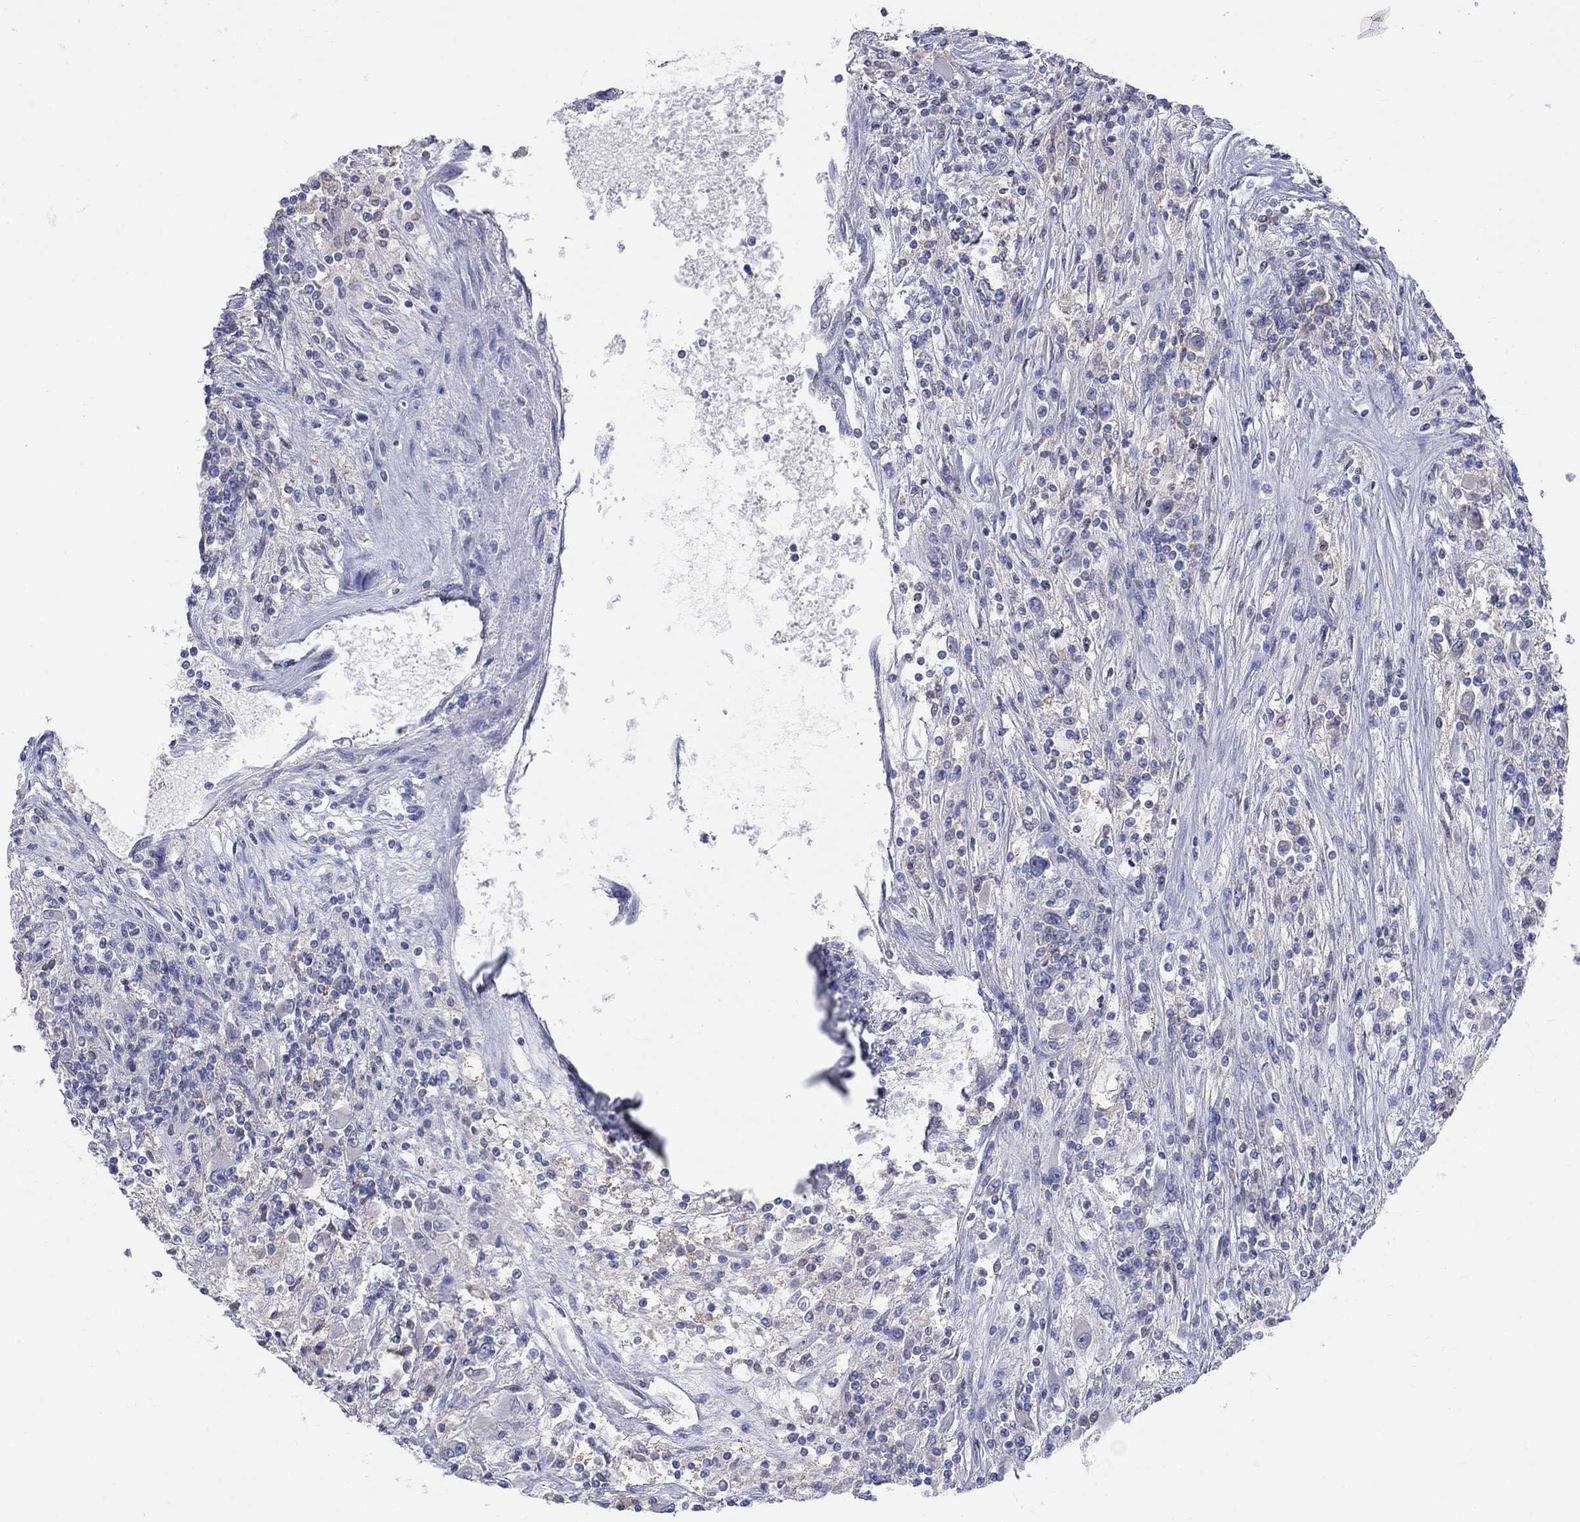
{"staining": {"intensity": "negative", "quantity": "none", "location": "none"}, "tissue": "renal cancer", "cell_type": "Tumor cells", "image_type": "cancer", "snomed": [{"axis": "morphology", "description": "Adenocarcinoma, NOS"}, {"axis": "topography", "description": "Kidney"}], "caption": "The immunohistochemistry (IHC) micrograph has no significant expression in tumor cells of renal cancer (adenocarcinoma) tissue. (Brightfield microscopy of DAB IHC at high magnification).", "gene": "EGFLAM", "patient": {"sex": "female", "age": 67}}